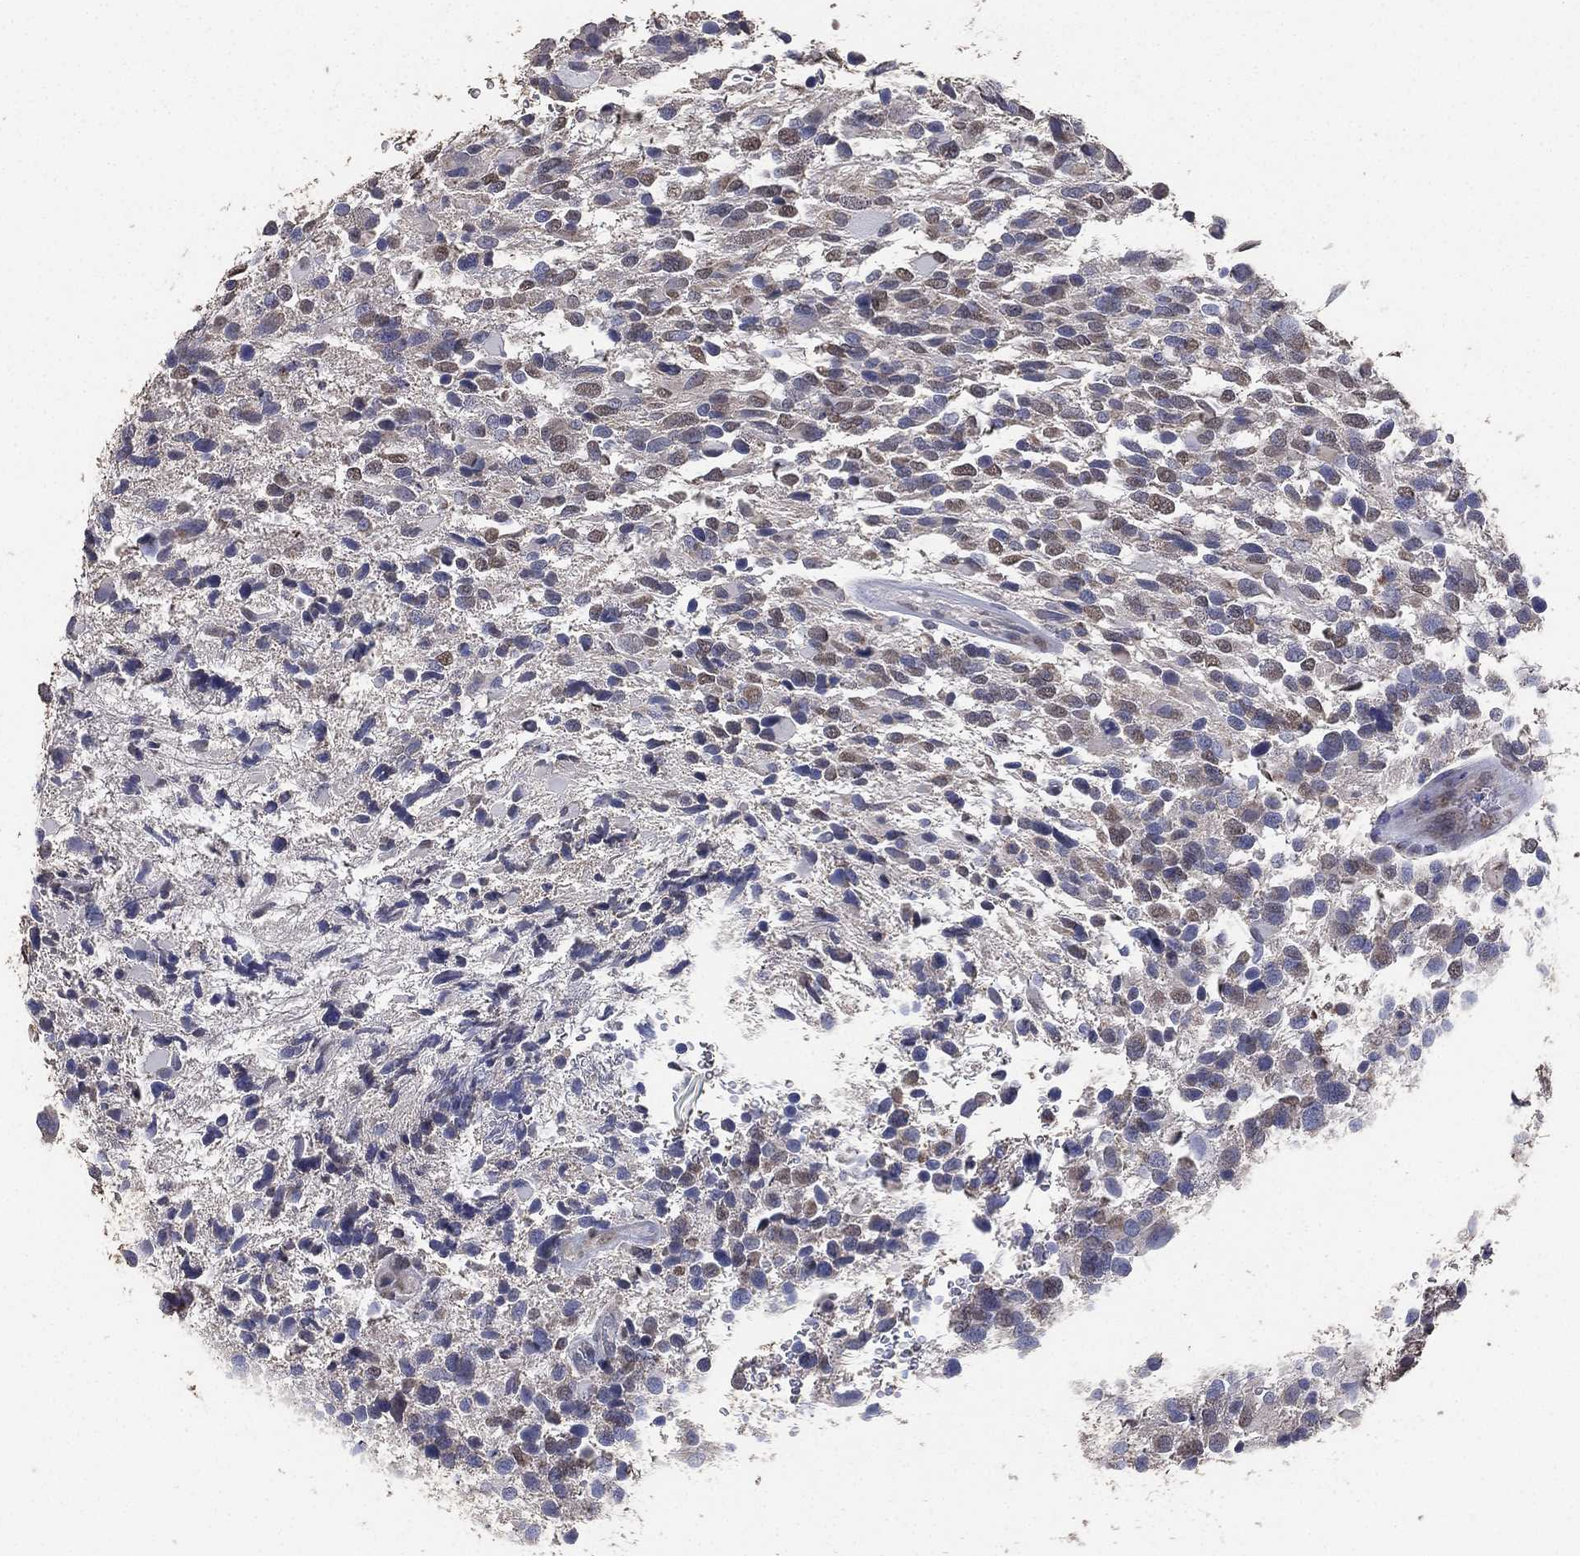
{"staining": {"intensity": "weak", "quantity": "<25%", "location": "nuclear"}, "tissue": "glioma", "cell_type": "Tumor cells", "image_type": "cancer", "snomed": [{"axis": "morphology", "description": "Glioma, malignant, Low grade"}, {"axis": "topography", "description": "Brain"}], "caption": "Glioma was stained to show a protein in brown. There is no significant staining in tumor cells.", "gene": "ALDH7A1", "patient": {"sex": "female", "age": 32}}